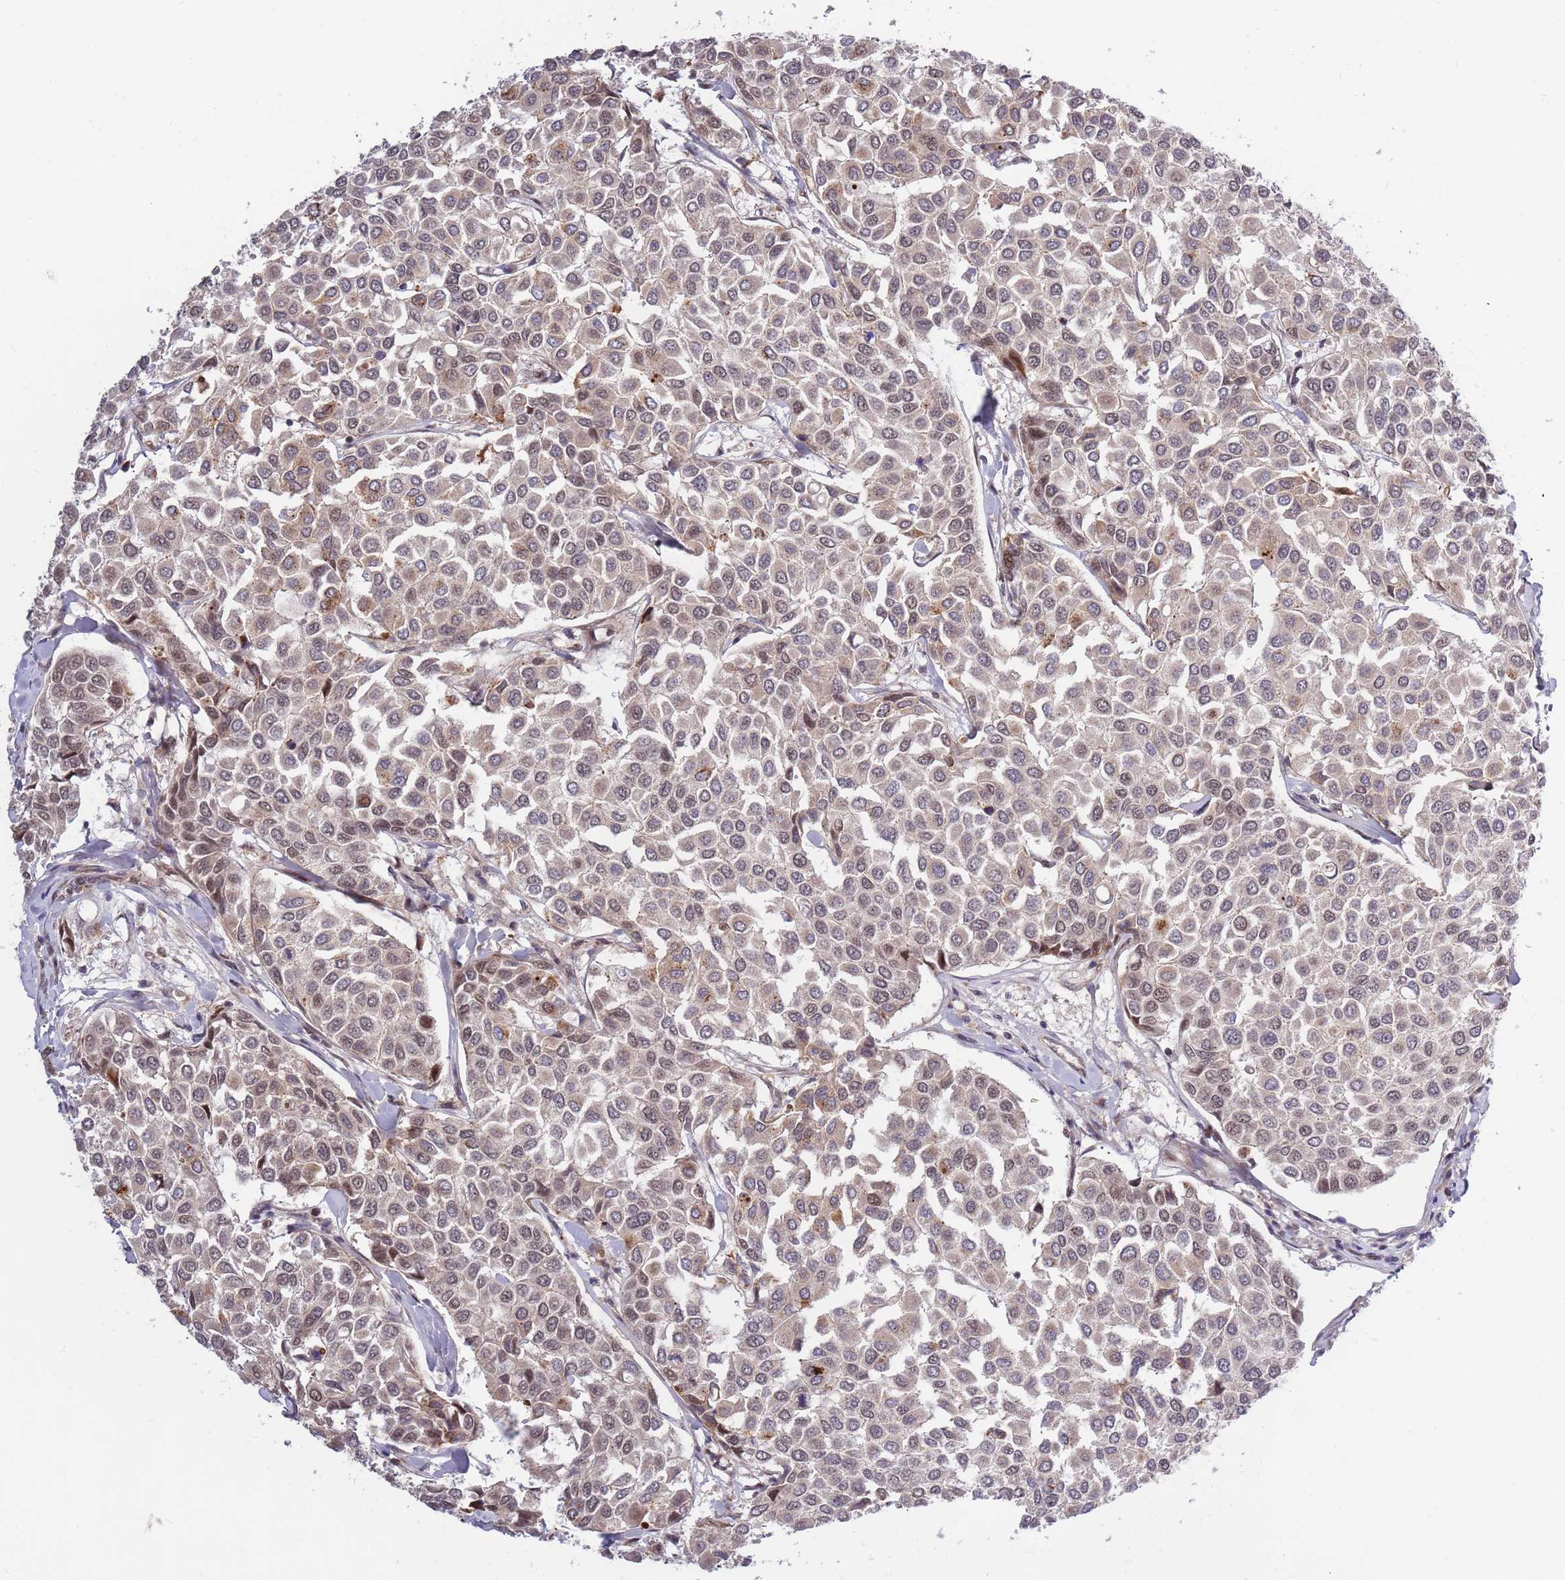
{"staining": {"intensity": "moderate", "quantity": "<25%", "location": "nuclear"}, "tissue": "breast cancer", "cell_type": "Tumor cells", "image_type": "cancer", "snomed": [{"axis": "morphology", "description": "Duct carcinoma"}, {"axis": "topography", "description": "Breast"}], "caption": "Moderate nuclear expression is present in approximately <25% of tumor cells in infiltrating ductal carcinoma (breast).", "gene": "HAUS3", "patient": {"sex": "female", "age": 55}}